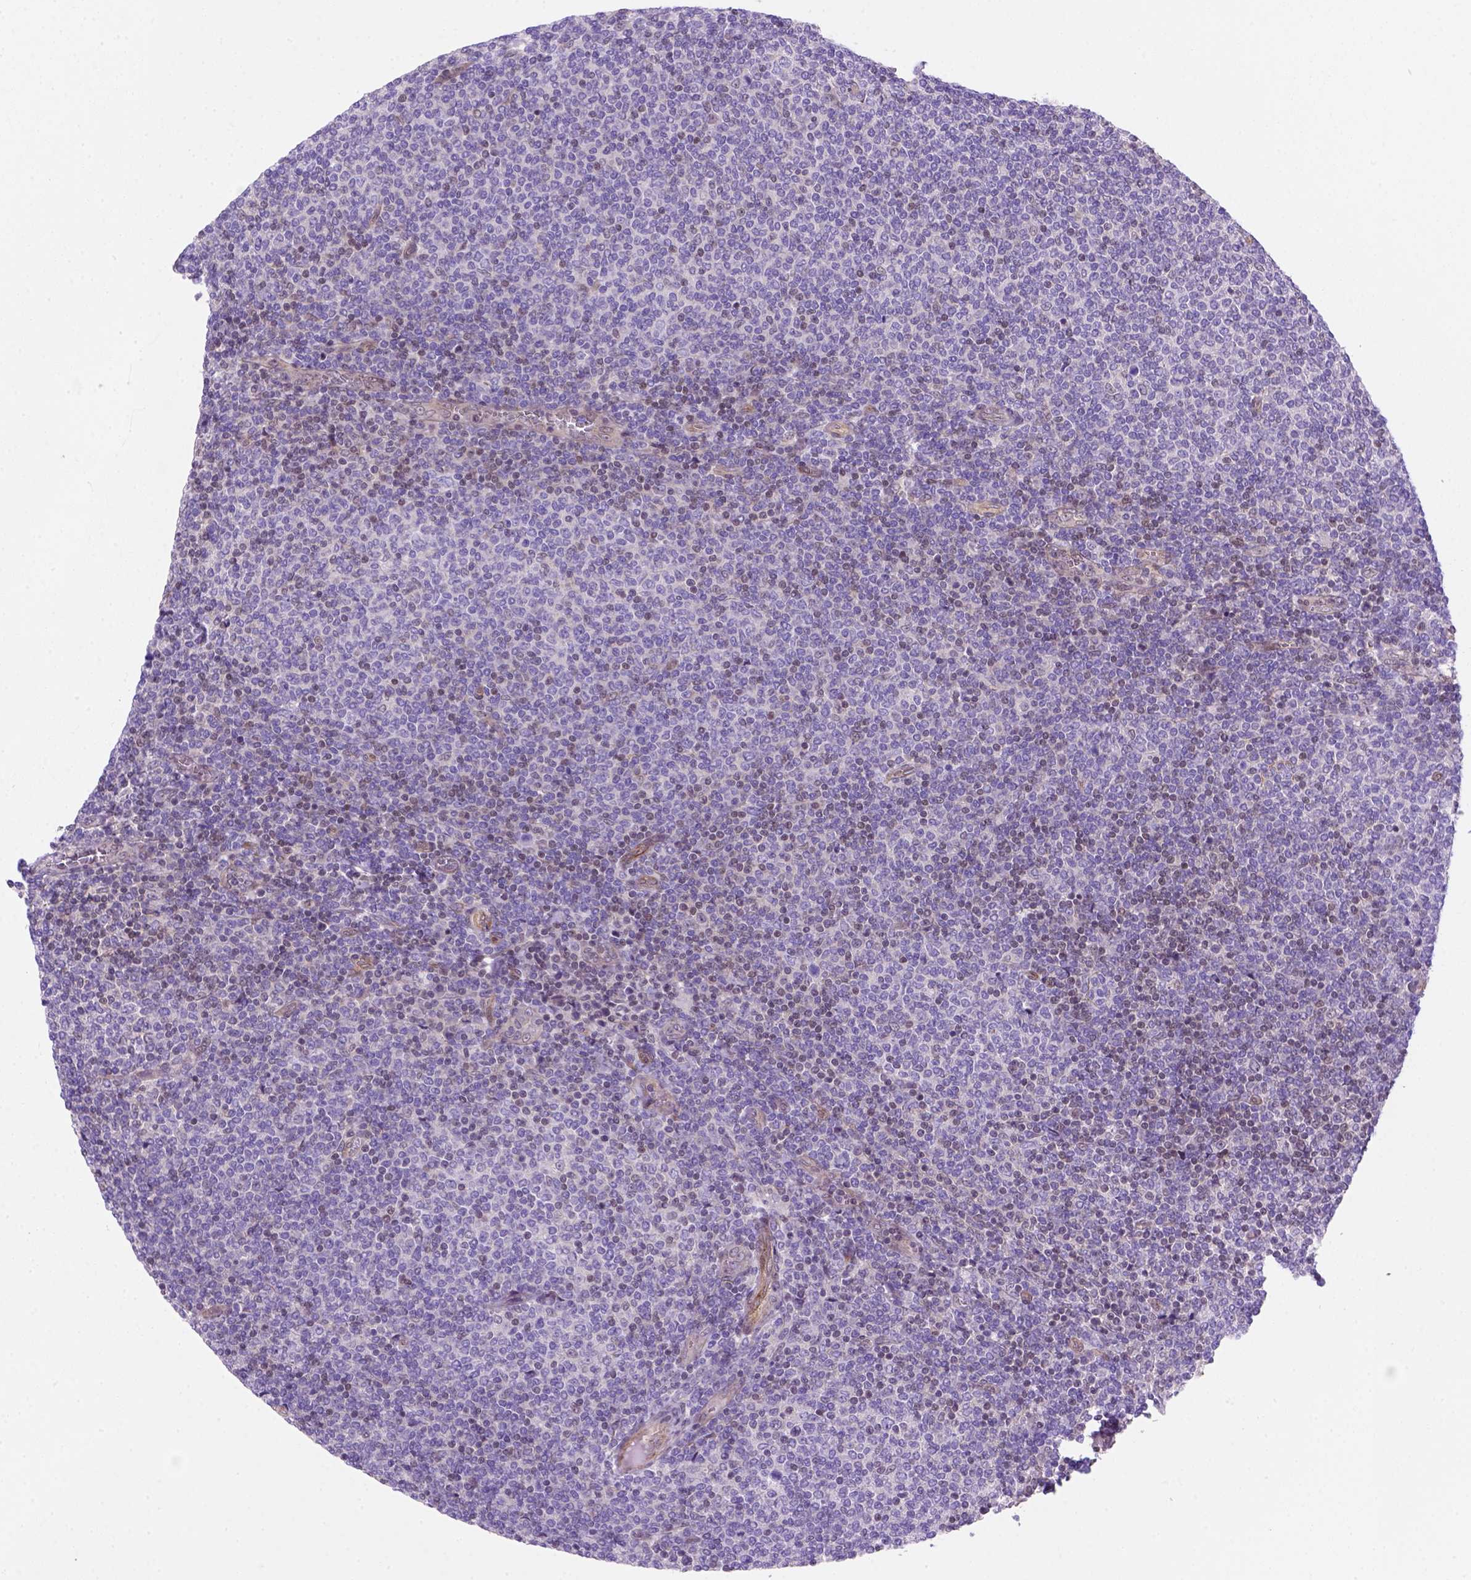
{"staining": {"intensity": "negative", "quantity": "none", "location": "none"}, "tissue": "lymphoma", "cell_type": "Tumor cells", "image_type": "cancer", "snomed": [{"axis": "morphology", "description": "Malignant lymphoma, non-Hodgkin's type, Low grade"}, {"axis": "topography", "description": "Lymph node"}], "caption": "A histopathology image of lymphoma stained for a protein exhibits no brown staining in tumor cells.", "gene": "MGMT", "patient": {"sex": "male", "age": 52}}